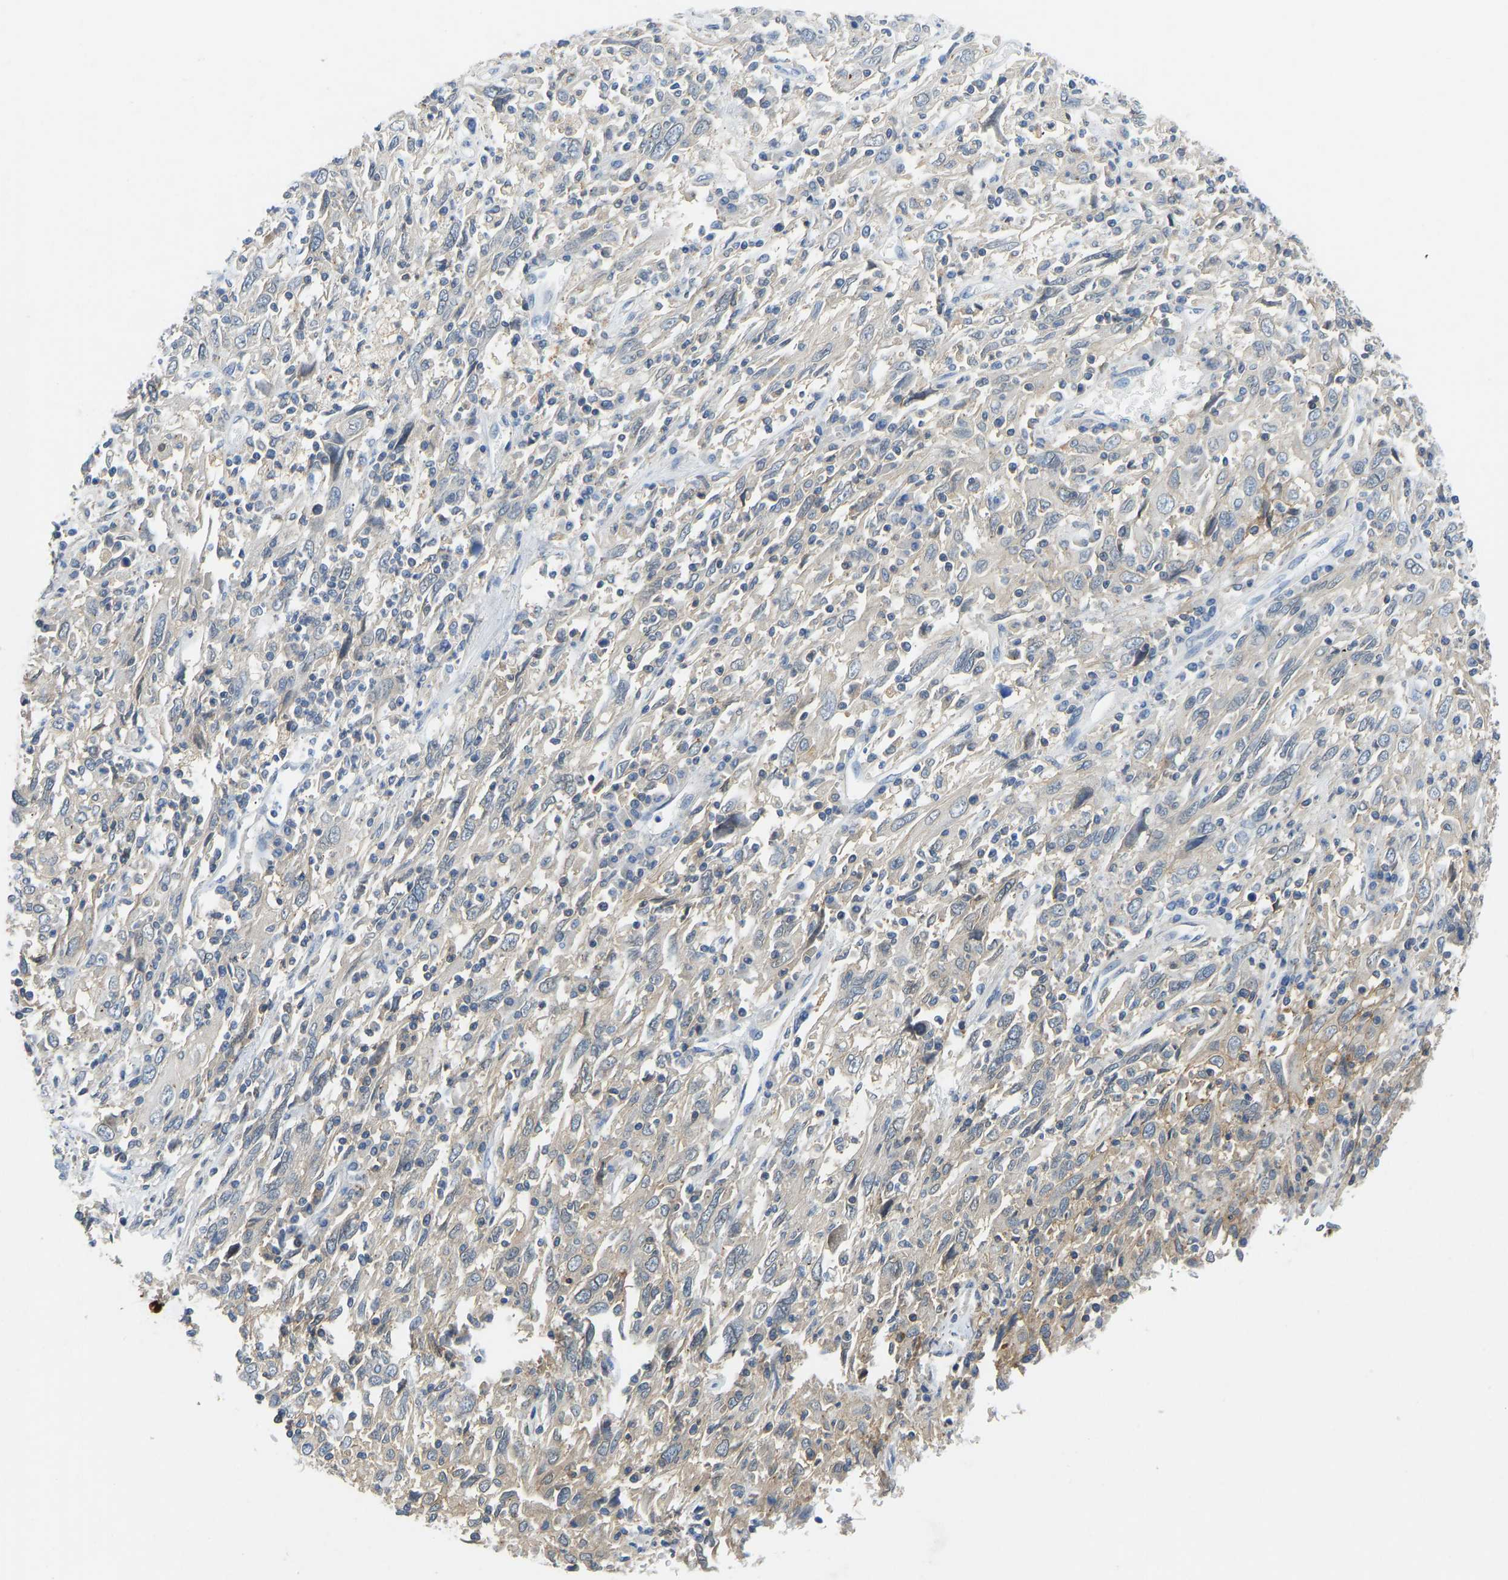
{"staining": {"intensity": "negative", "quantity": "none", "location": "none"}, "tissue": "cervical cancer", "cell_type": "Tumor cells", "image_type": "cancer", "snomed": [{"axis": "morphology", "description": "Squamous cell carcinoma, NOS"}, {"axis": "topography", "description": "Cervix"}], "caption": "DAB immunohistochemical staining of cervical cancer reveals no significant expression in tumor cells.", "gene": "NDRG3", "patient": {"sex": "female", "age": 46}}